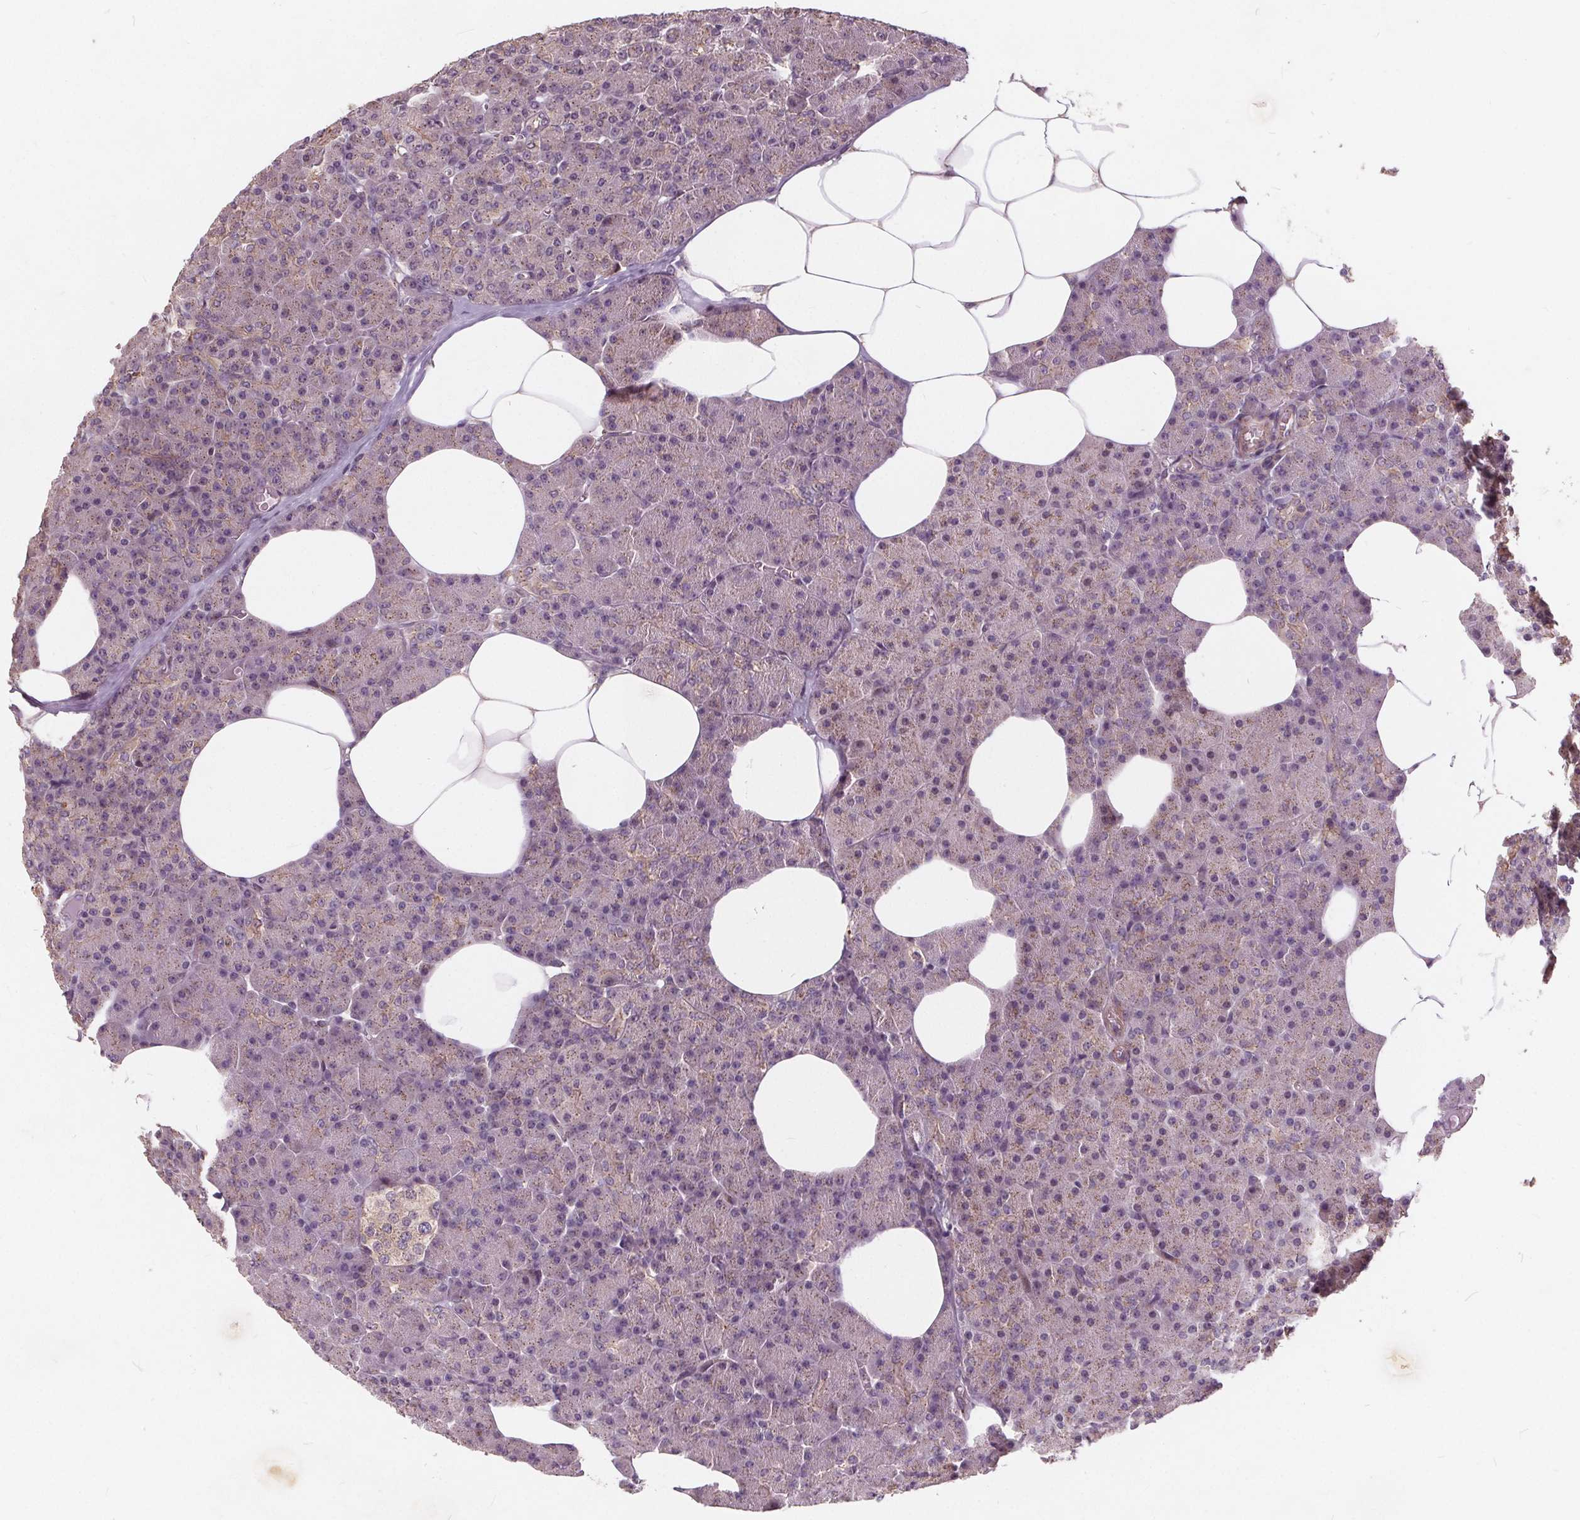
{"staining": {"intensity": "weak", "quantity": "25%-75%", "location": "cytoplasmic/membranous"}, "tissue": "pancreas", "cell_type": "Exocrine glandular cells", "image_type": "normal", "snomed": [{"axis": "morphology", "description": "Normal tissue, NOS"}, {"axis": "topography", "description": "Pancreas"}], "caption": "This micrograph demonstrates immunohistochemistry staining of unremarkable human pancreas, with low weak cytoplasmic/membranous expression in approximately 25%-75% of exocrine glandular cells.", "gene": "CSNK1G2", "patient": {"sex": "female", "age": 45}}